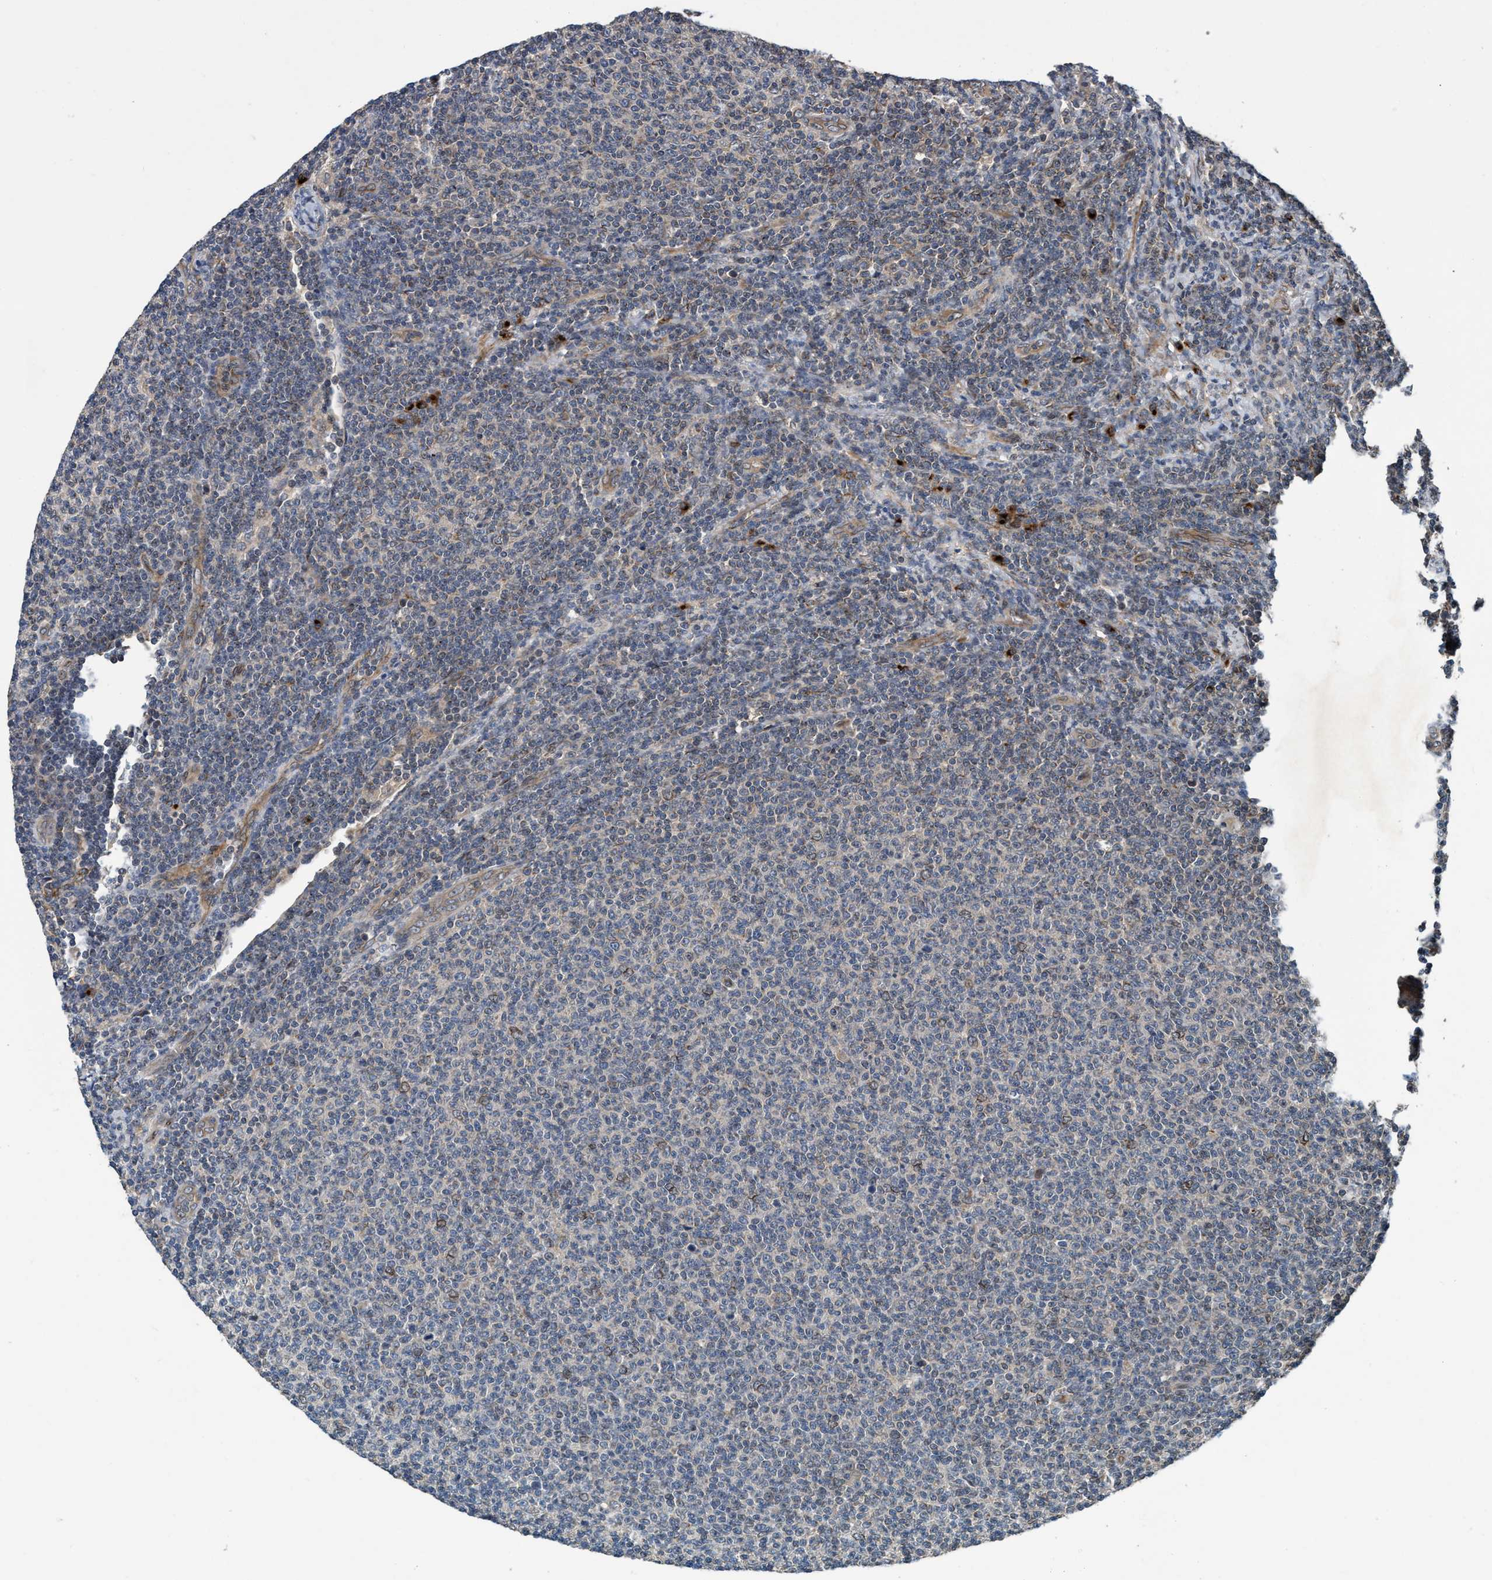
{"staining": {"intensity": "weak", "quantity": "<25%", "location": "cytoplasmic/membranous"}, "tissue": "lymphoma", "cell_type": "Tumor cells", "image_type": "cancer", "snomed": [{"axis": "morphology", "description": "Malignant lymphoma, non-Hodgkin's type, Low grade"}, {"axis": "topography", "description": "Lymph node"}], "caption": "An image of human low-grade malignant lymphoma, non-Hodgkin's type is negative for staining in tumor cells. (IHC, brightfield microscopy, high magnification).", "gene": "MACC1", "patient": {"sex": "male", "age": 66}}